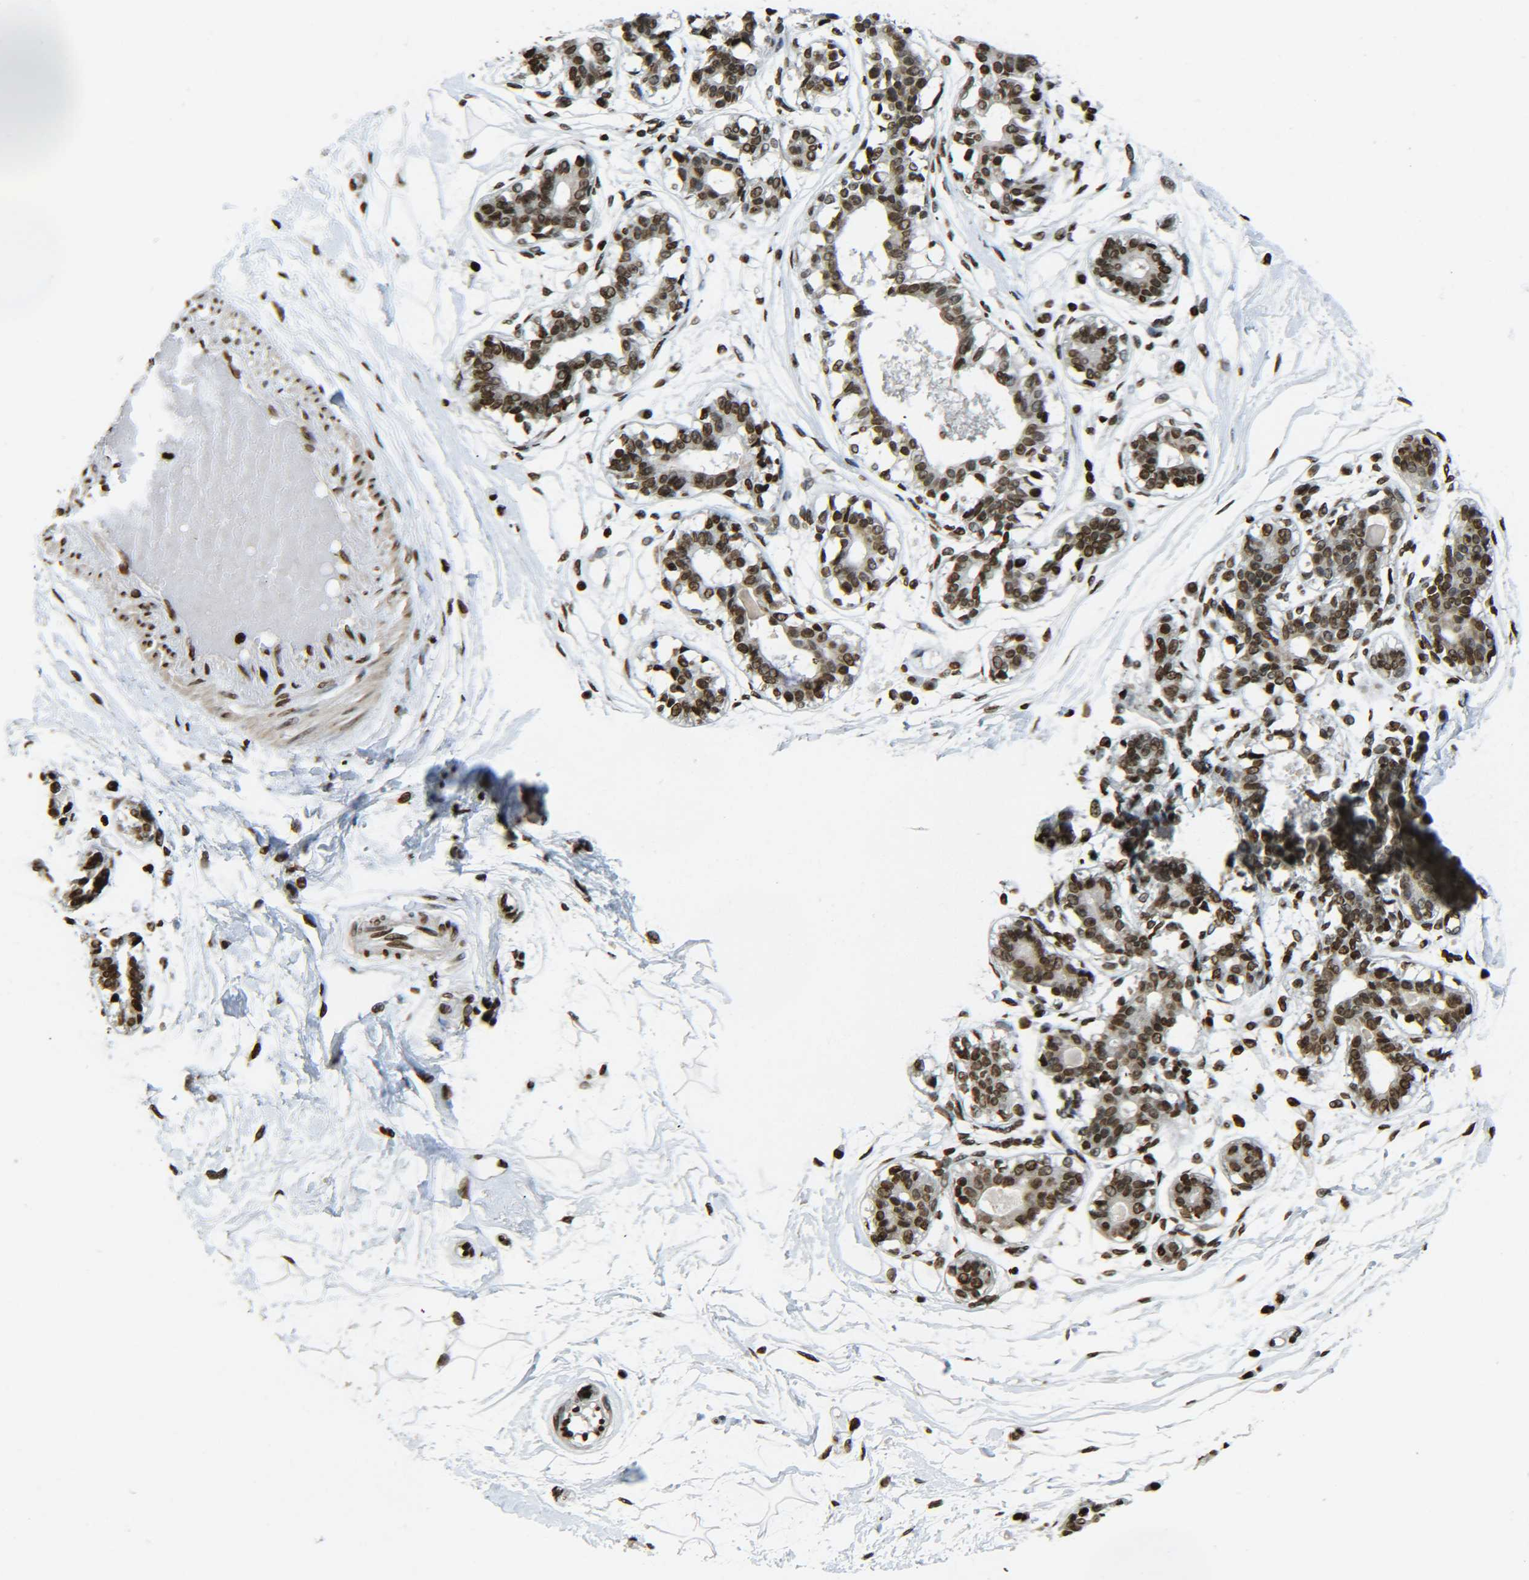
{"staining": {"intensity": "strong", "quantity": ">75%", "location": "nuclear"}, "tissue": "breast", "cell_type": "Adipocytes", "image_type": "normal", "snomed": [{"axis": "morphology", "description": "Normal tissue, NOS"}, {"axis": "topography", "description": "Breast"}], "caption": "A histopathology image showing strong nuclear positivity in approximately >75% of adipocytes in unremarkable breast, as visualized by brown immunohistochemical staining.", "gene": "H4C16", "patient": {"sex": "female", "age": 45}}